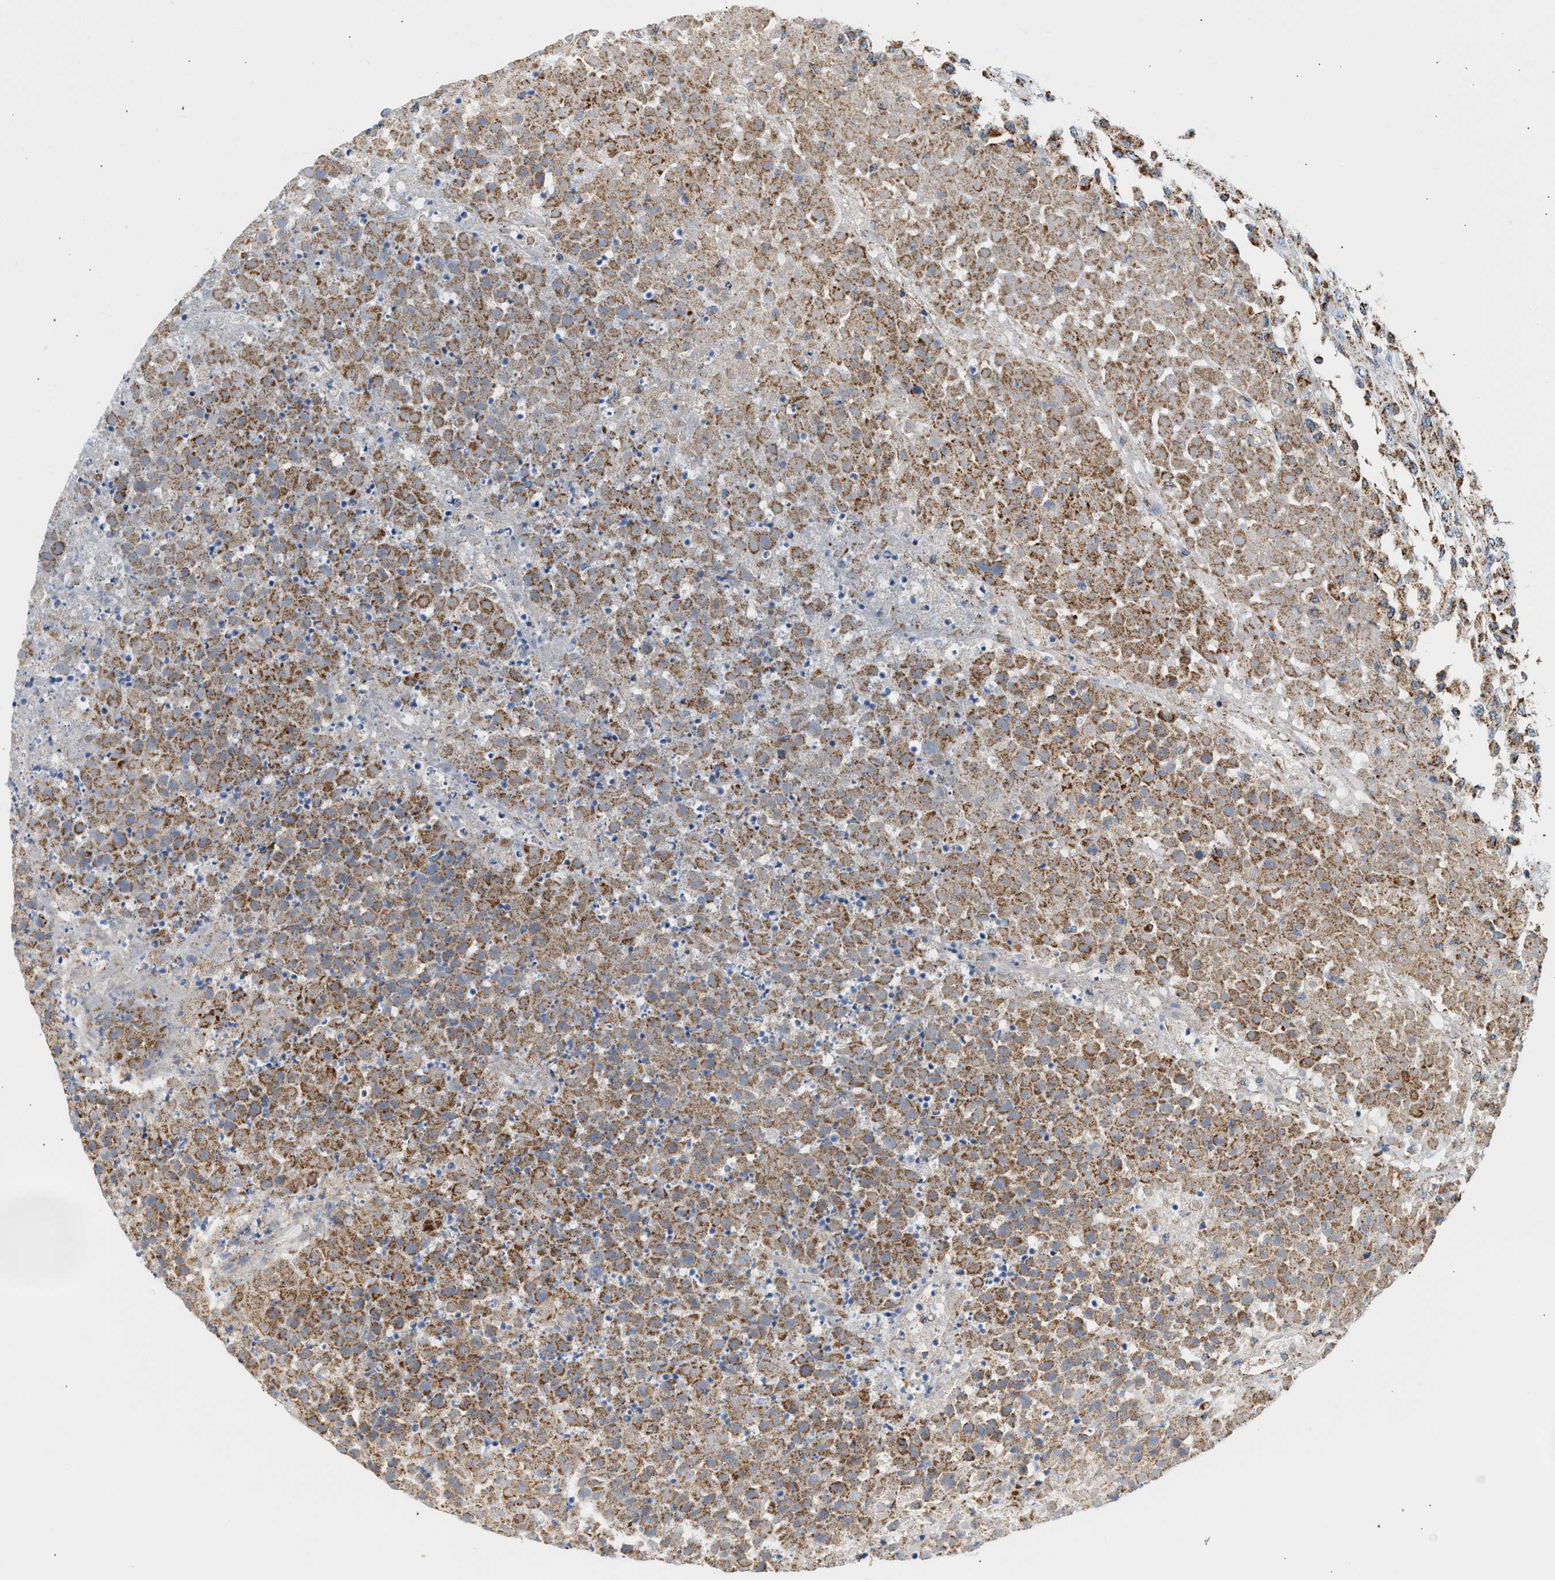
{"staining": {"intensity": "moderate", "quantity": ">75%", "location": "cytoplasmic/membranous"}, "tissue": "testis cancer", "cell_type": "Tumor cells", "image_type": "cancer", "snomed": [{"axis": "morphology", "description": "Seminoma, NOS"}, {"axis": "topography", "description": "Testis"}], "caption": "Testis cancer (seminoma) tissue displays moderate cytoplasmic/membranous staining in approximately >75% of tumor cells, visualized by immunohistochemistry.", "gene": "OGDH", "patient": {"sex": "male", "age": 59}}